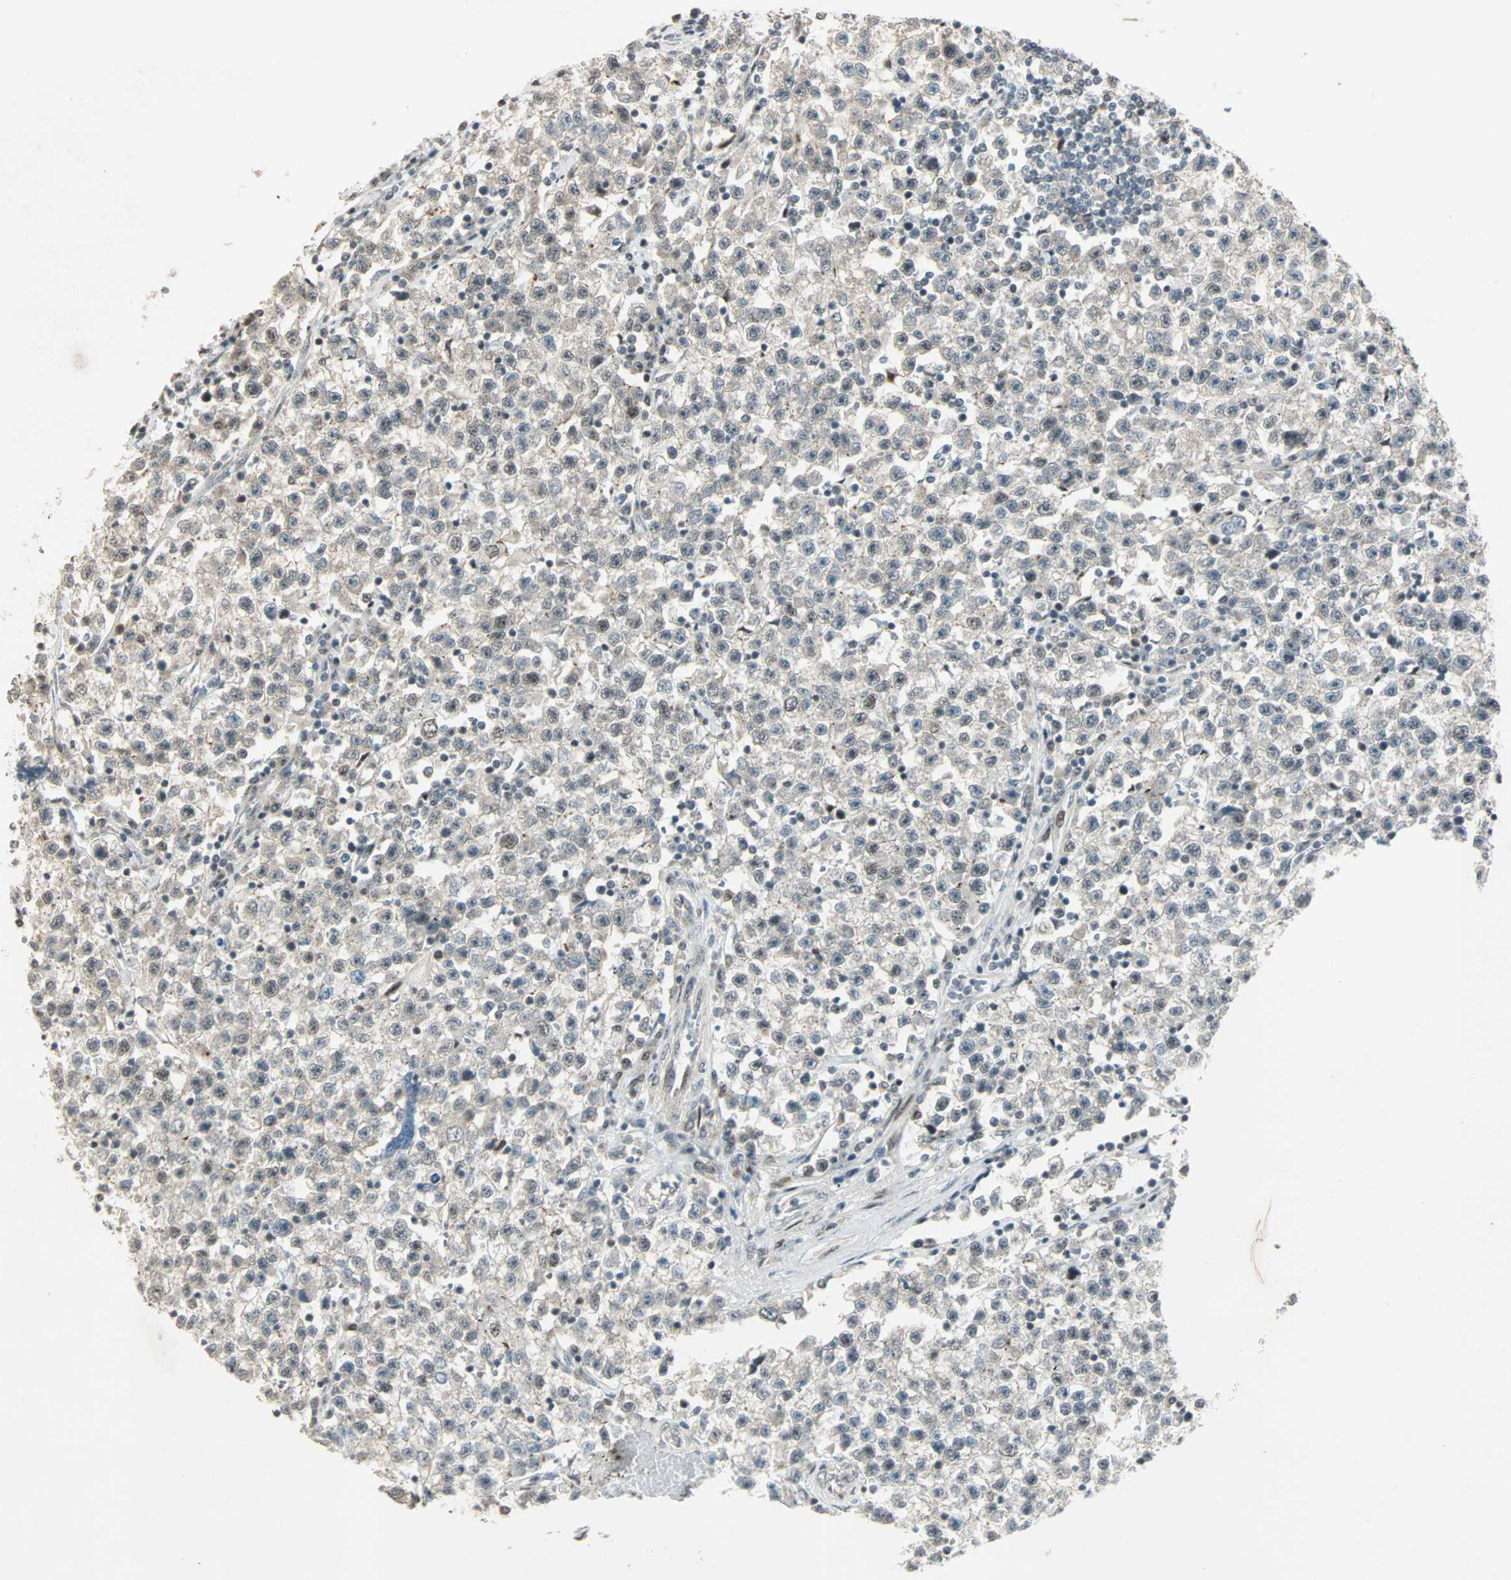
{"staining": {"intensity": "weak", "quantity": "<25%", "location": "cytoplasmic/membranous,nuclear"}, "tissue": "testis cancer", "cell_type": "Tumor cells", "image_type": "cancer", "snomed": [{"axis": "morphology", "description": "Seminoma, NOS"}, {"axis": "topography", "description": "Testis"}], "caption": "This is a histopathology image of immunohistochemistry (IHC) staining of testis cancer, which shows no expression in tumor cells.", "gene": "CBX4", "patient": {"sex": "male", "age": 22}}